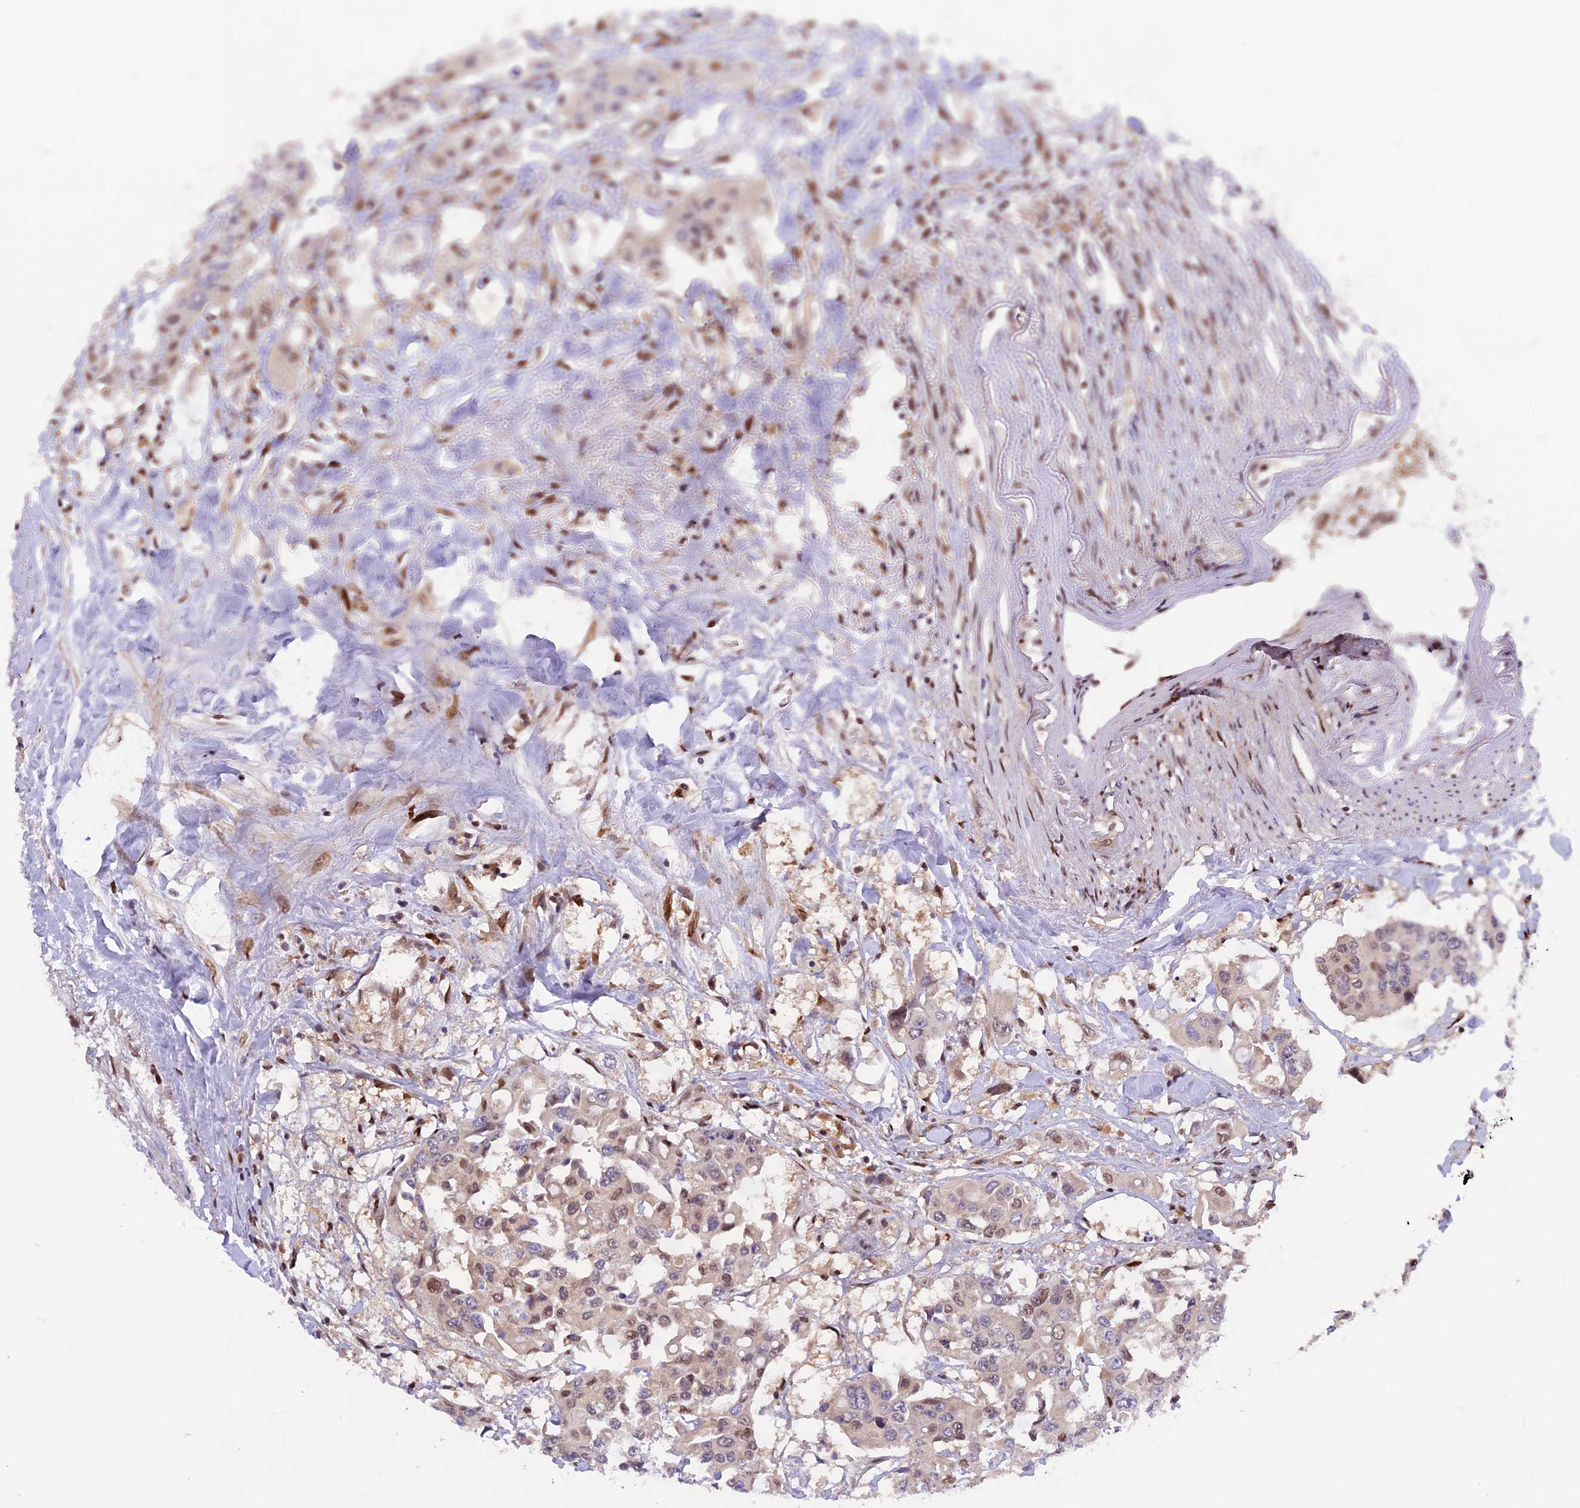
{"staining": {"intensity": "moderate", "quantity": "25%-75%", "location": "nuclear"}, "tissue": "colorectal cancer", "cell_type": "Tumor cells", "image_type": "cancer", "snomed": [{"axis": "morphology", "description": "Adenocarcinoma, NOS"}, {"axis": "topography", "description": "Colon"}], "caption": "IHC of adenocarcinoma (colorectal) demonstrates medium levels of moderate nuclear positivity in about 25%-75% of tumor cells. Nuclei are stained in blue.", "gene": "RABGGTA", "patient": {"sex": "male", "age": 77}}